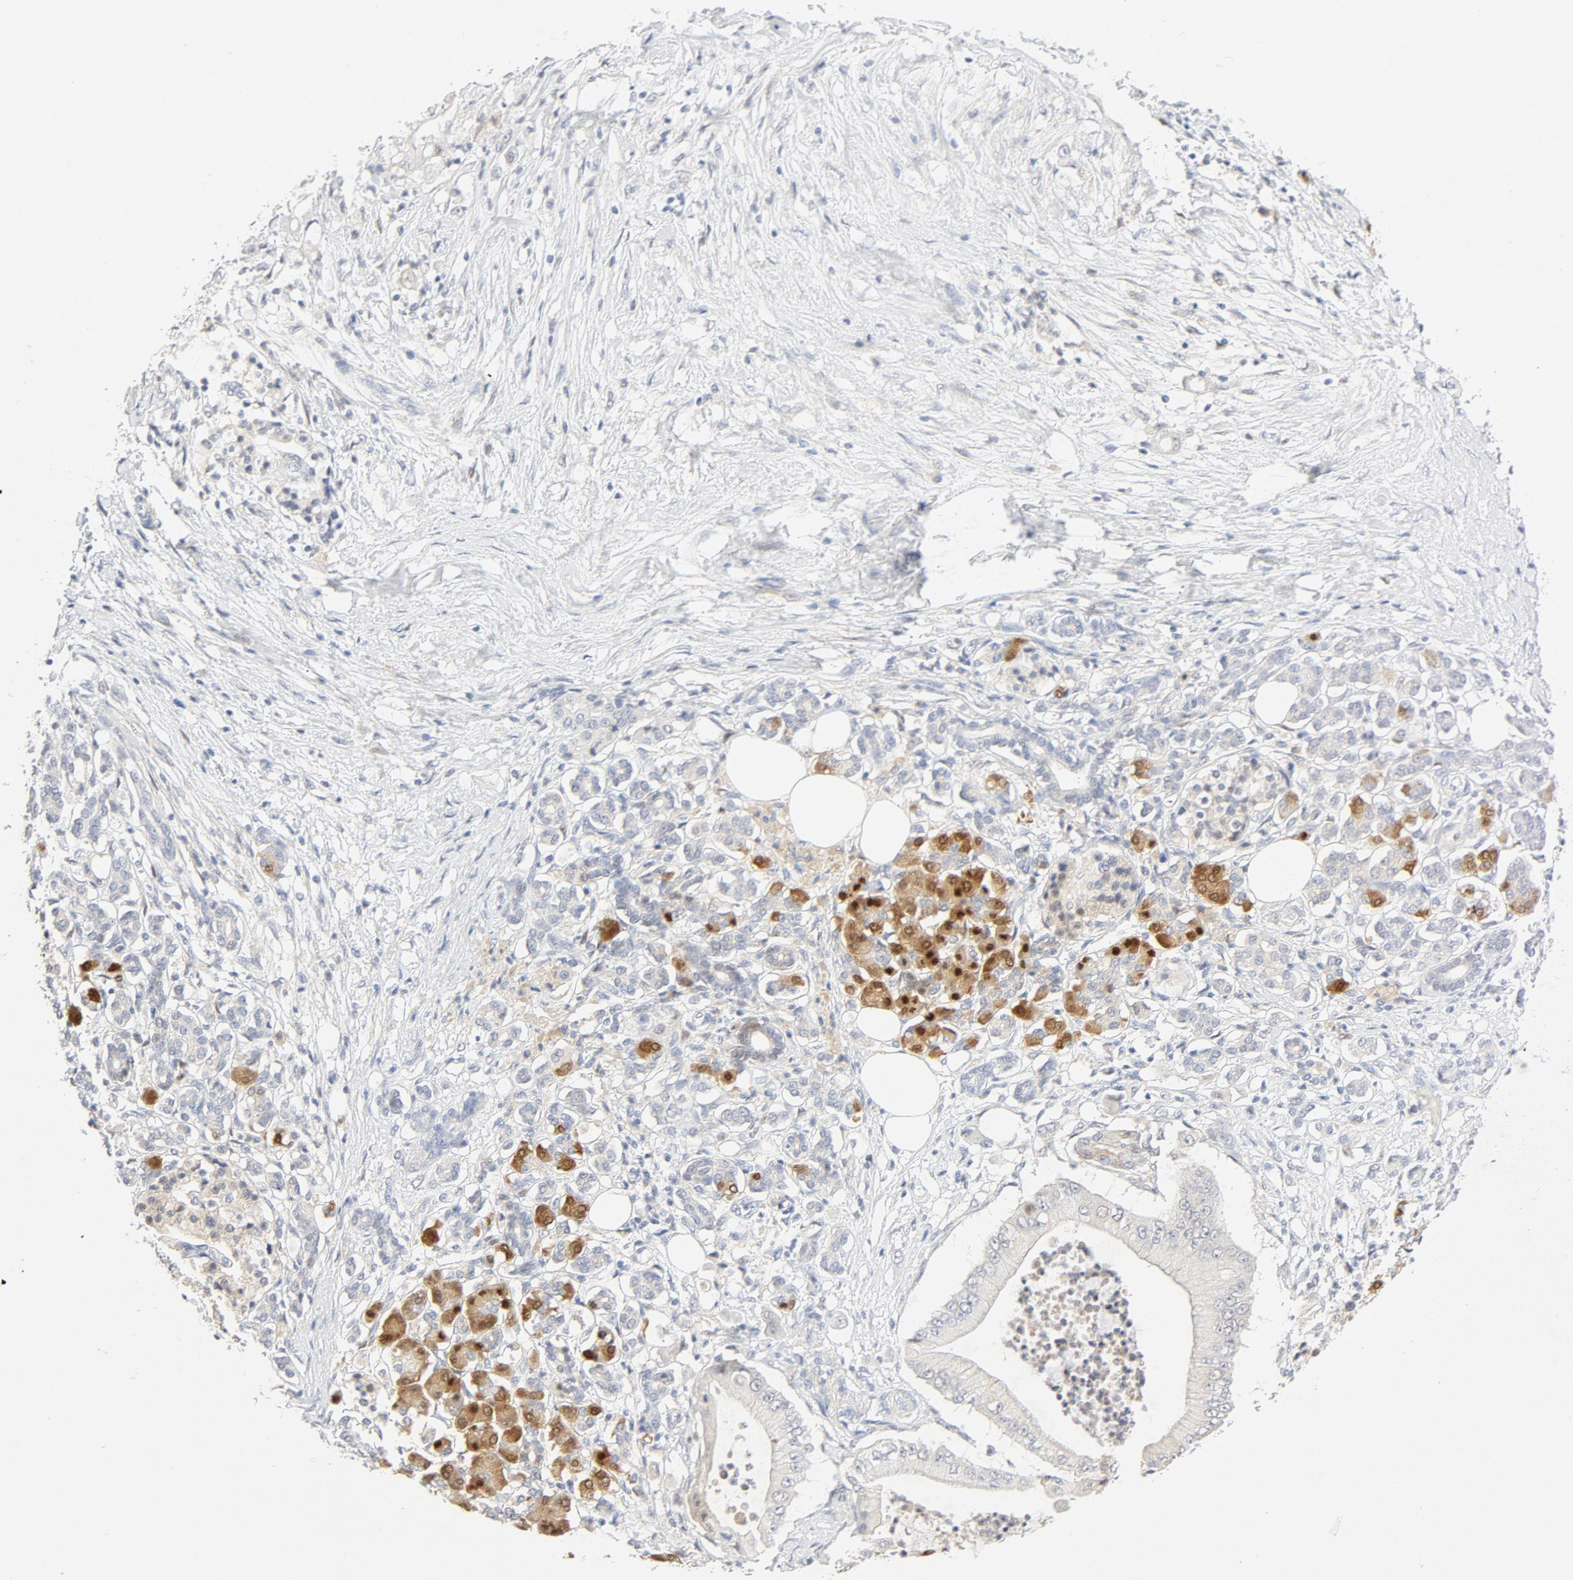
{"staining": {"intensity": "negative", "quantity": "none", "location": "none"}, "tissue": "pancreatic cancer", "cell_type": "Tumor cells", "image_type": "cancer", "snomed": [{"axis": "morphology", "description": "Adenocarcinoma, NOS"}, {"axis": "topography", "description": "Pancreas"}], "caption": "A photomicrograph of pancreatic cancer stained for a protein shows no brown staining in tumor cells. Nuclei are stained in blue.", "gene": "PGM1", "patient": {"sex": "male", "age": 62}}